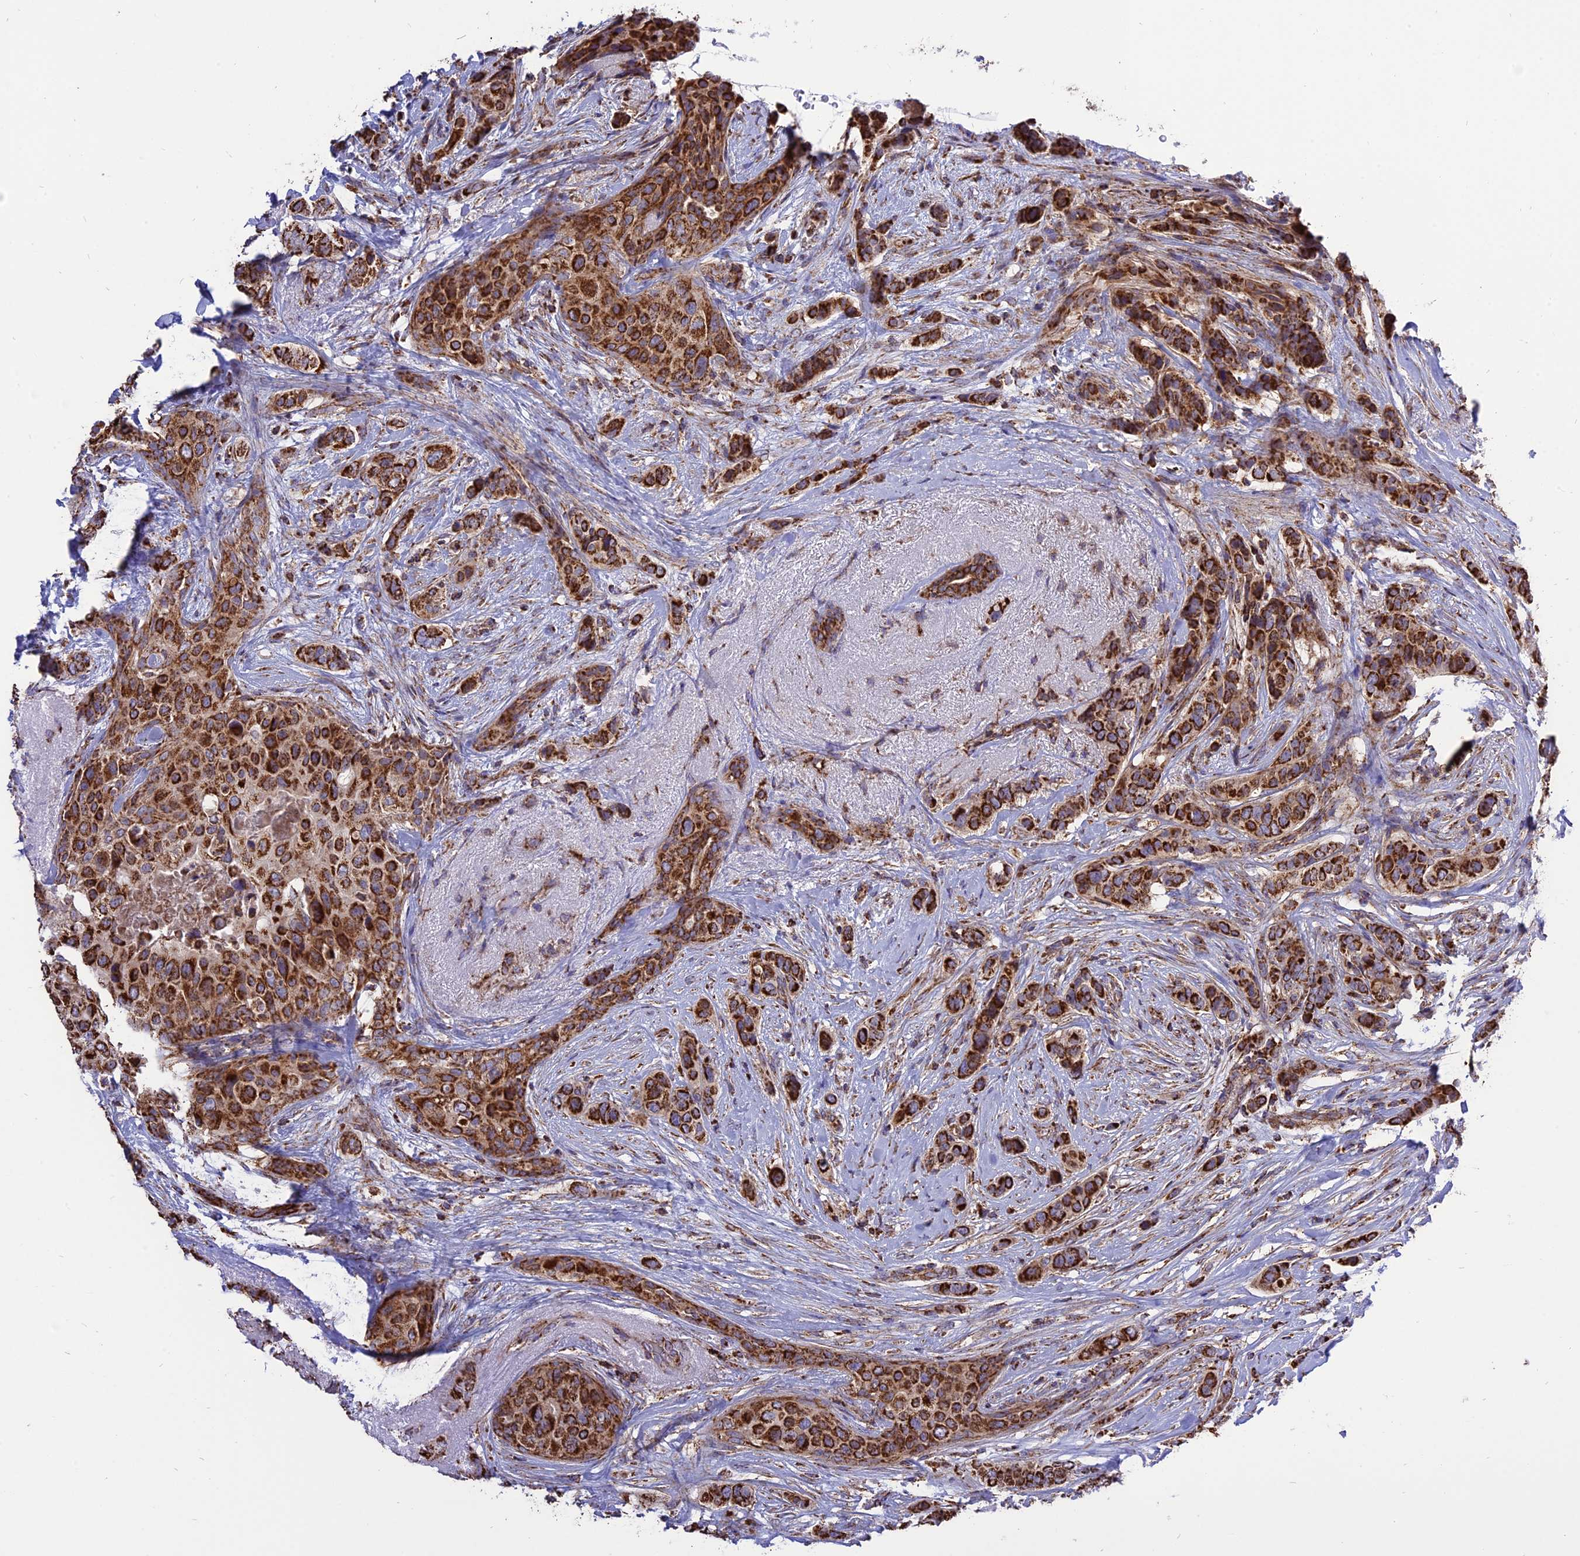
{"staining": {"intensity": "strong", "quantity": ">75%", "location": "cytoplasmic/membranous"}, "tissue": "breast cancer", "cell_type": "Tumor cells", "image_type": "cancer", "snomed": [{"axis": "morphology", "description": "Lobular carcinoma"}, {"axis": "topography", "description": "Breast"}], "caption": "This photomicrograph exhibits immunohistochemistry (IHC) staining of breast cancer (lobular carcinoma), with high strong cytoplasmic/membranous positivity in about >75% of tumor cells.", "gene": "TTC4", "patient": {"sex": "female", "age": 51}}